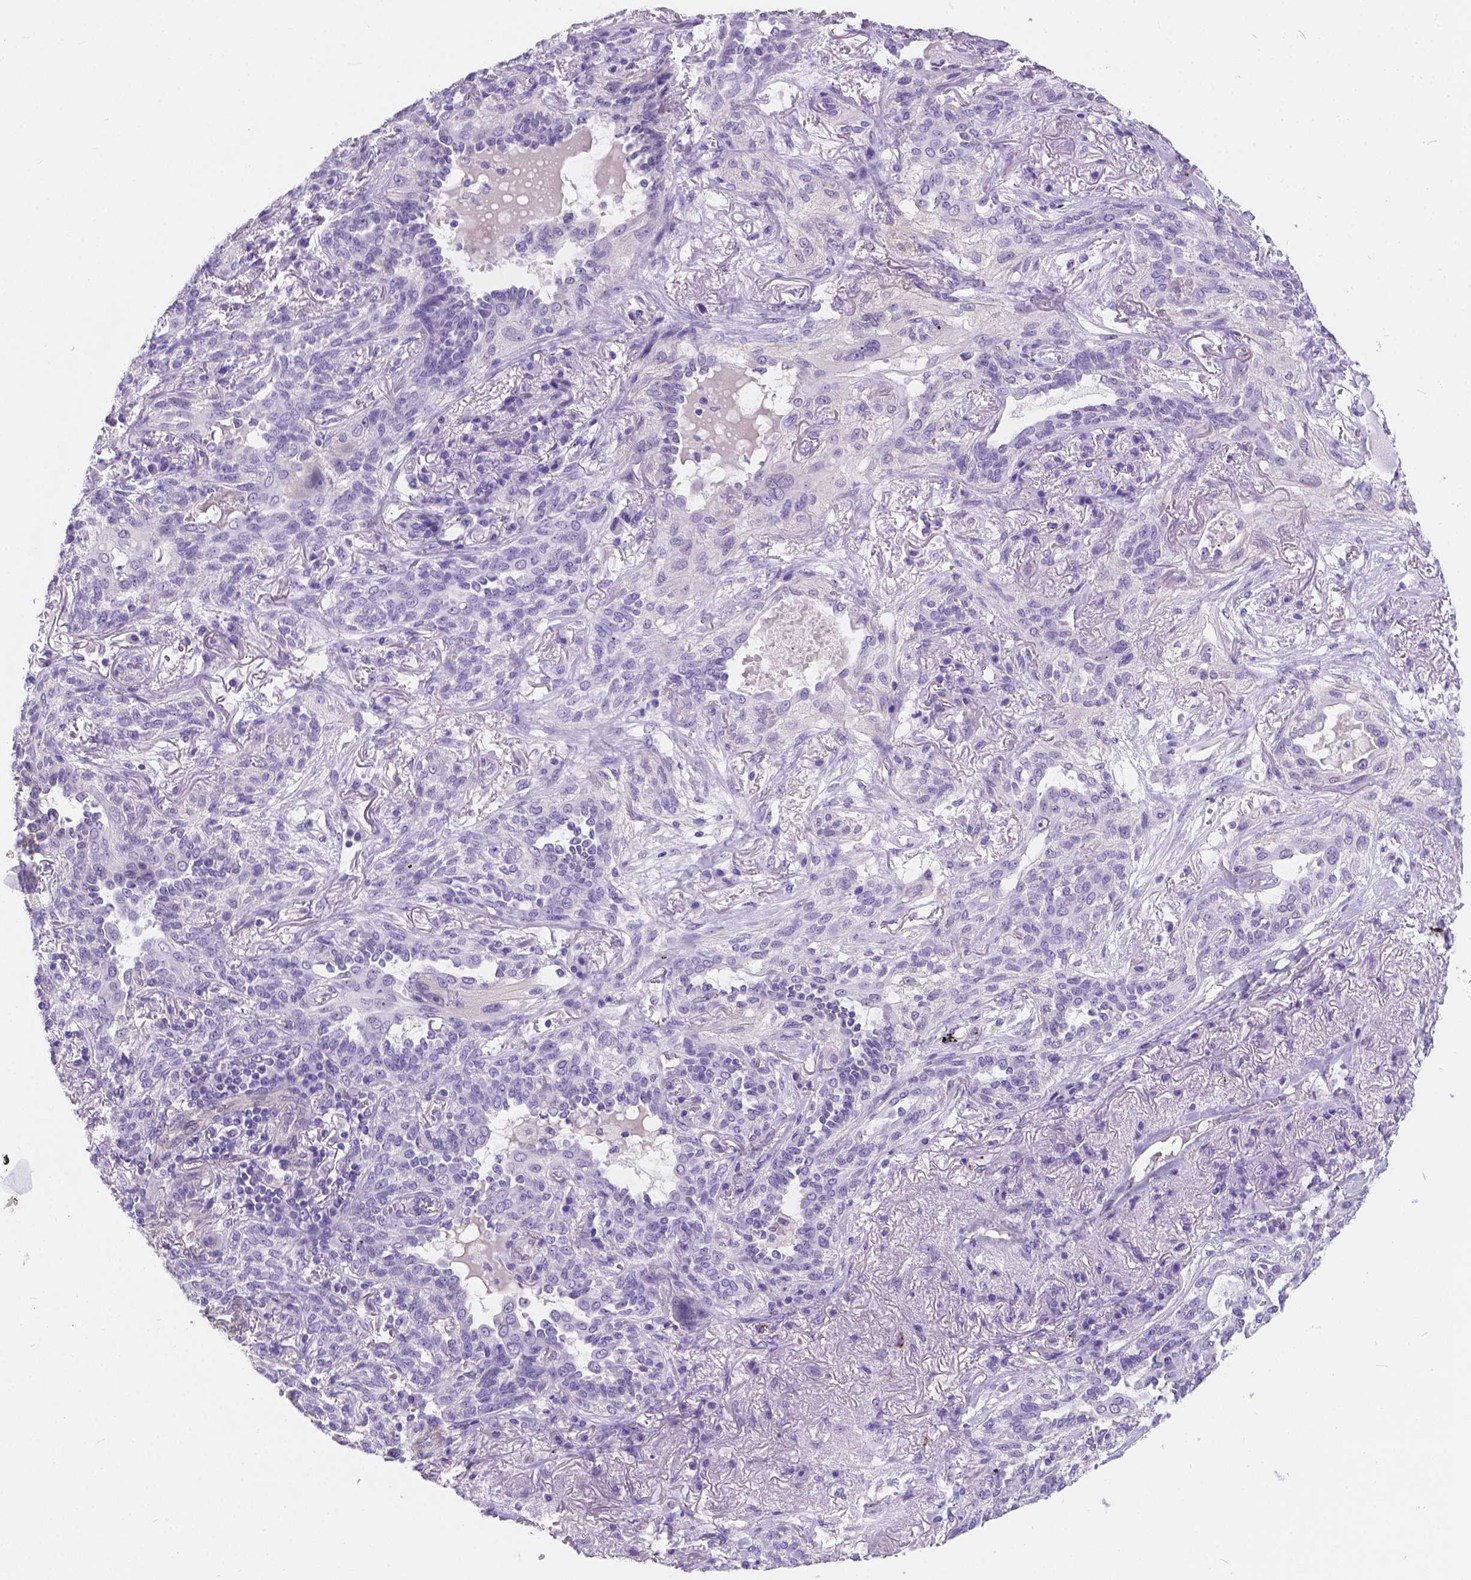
{"staining": {"intensity": "negative", "quantity": "none", "location": "none"}, "tissue": "lung cancer", "cell_type": "Tumor cells", "image_type": "cancer", "snomed": [{"axis": "morphology", "description": "Squamous cell carcinoma, NOS"}, {"axis": "topography", "description": "Lung"}], "caption": "IHC histopathology image of neoplastic tissue: squamous cell carcinoma (lung) stained with DAB shows no significant protein expression in tumor cells.", "gene": "DLEC1", "patient": {"sex": "female", "age": 70}}